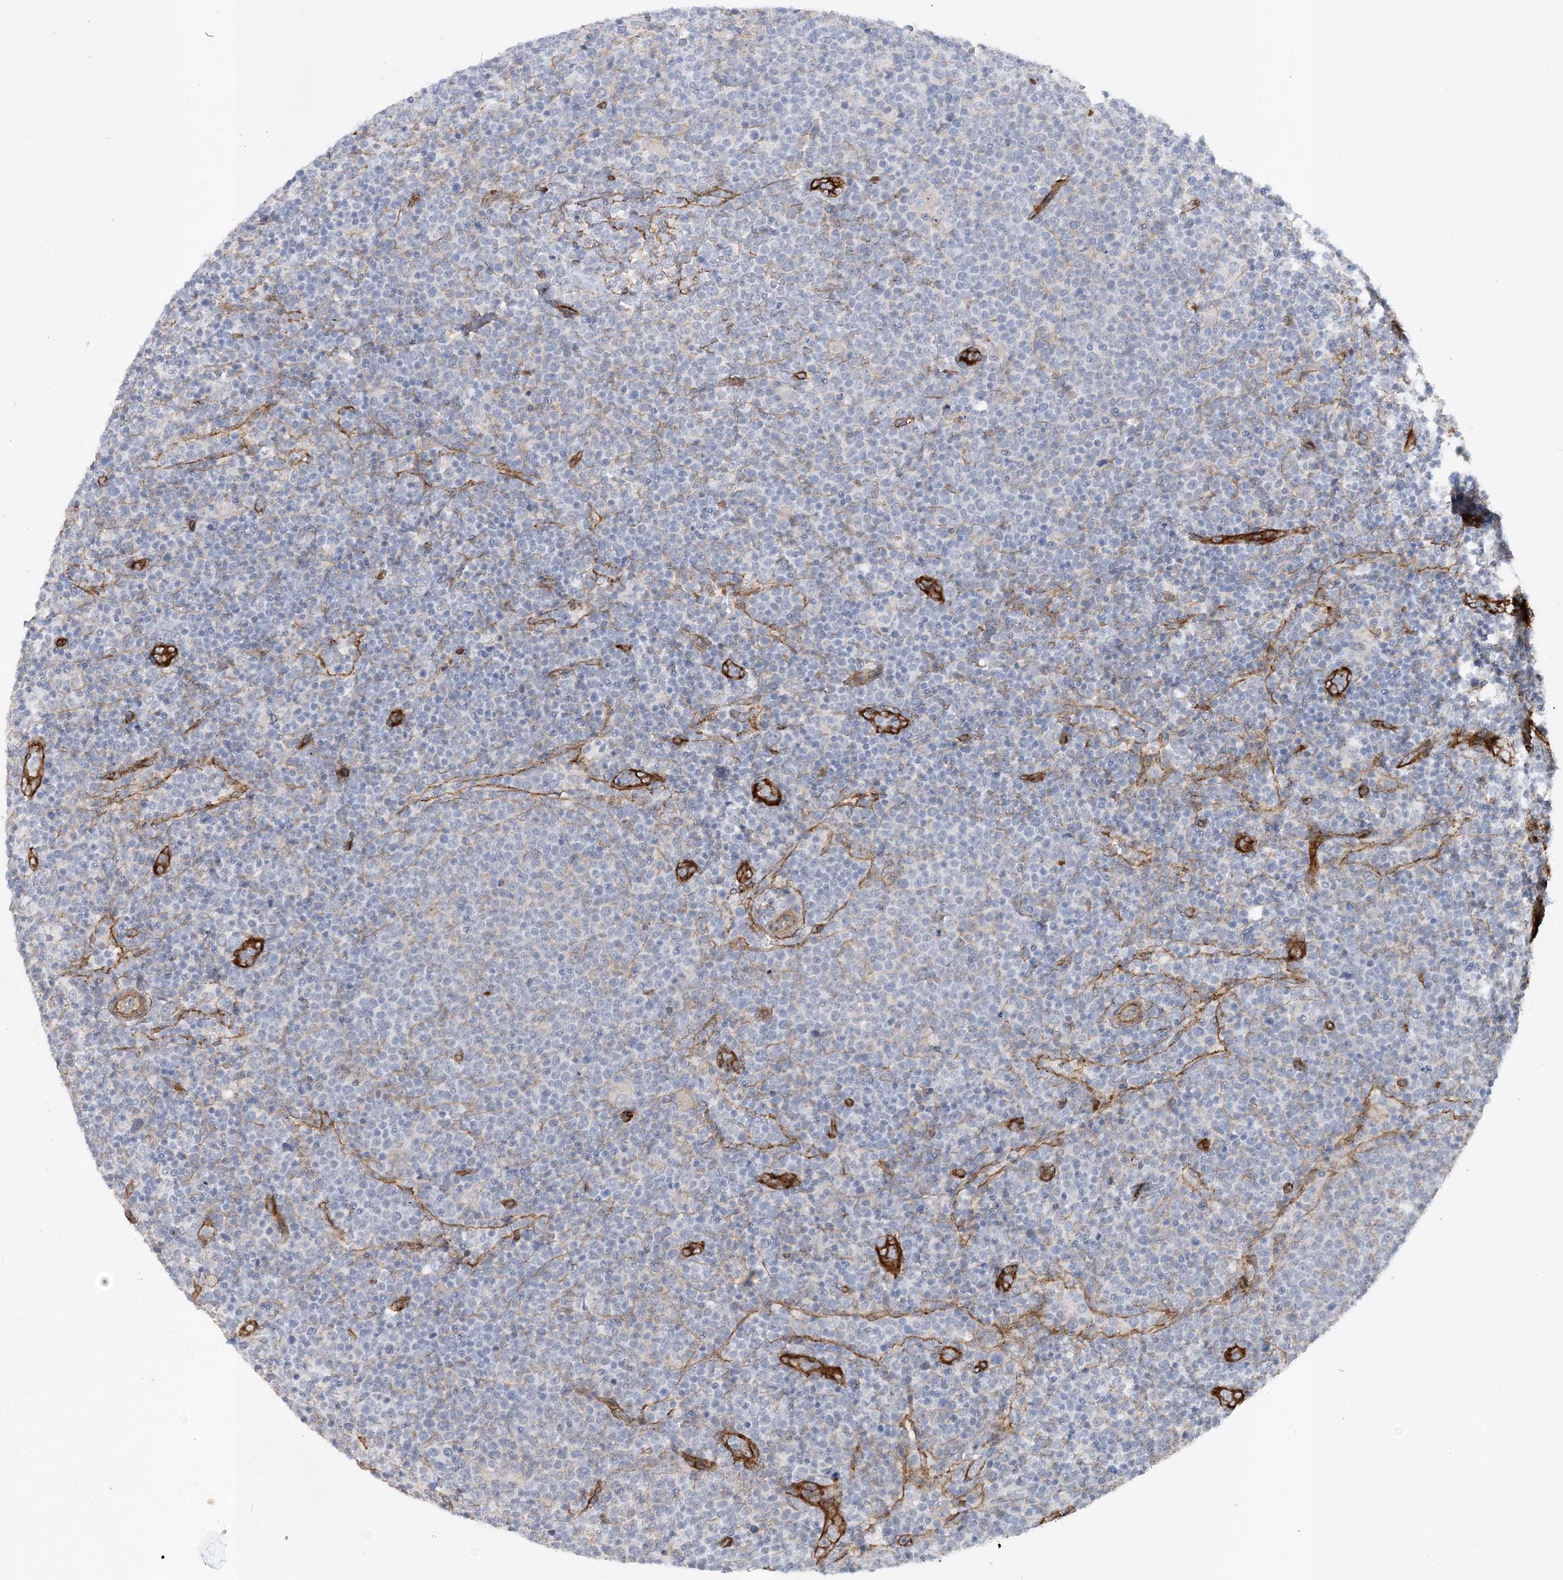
{"staining": {"intensity": "negative", "quantity": "none", "location": "none"}, "tissue": "lymphoma", "cell_type": "Tumor cells", "image_type": "cancer", "snomed": [{"axis": "morphology", "description": "Malignant lymphoma, non-Hodgkin's type, High grade"}, {"axis": "topography", "description": "Lymph node"}], "caption": "The histopathology image reveals no significant expression in tumor cells of high-grade malignant lymphoma, non-Hodgkin's type.", "gene": "RAI14", "patient": {"sex": "male", "age": 61}}